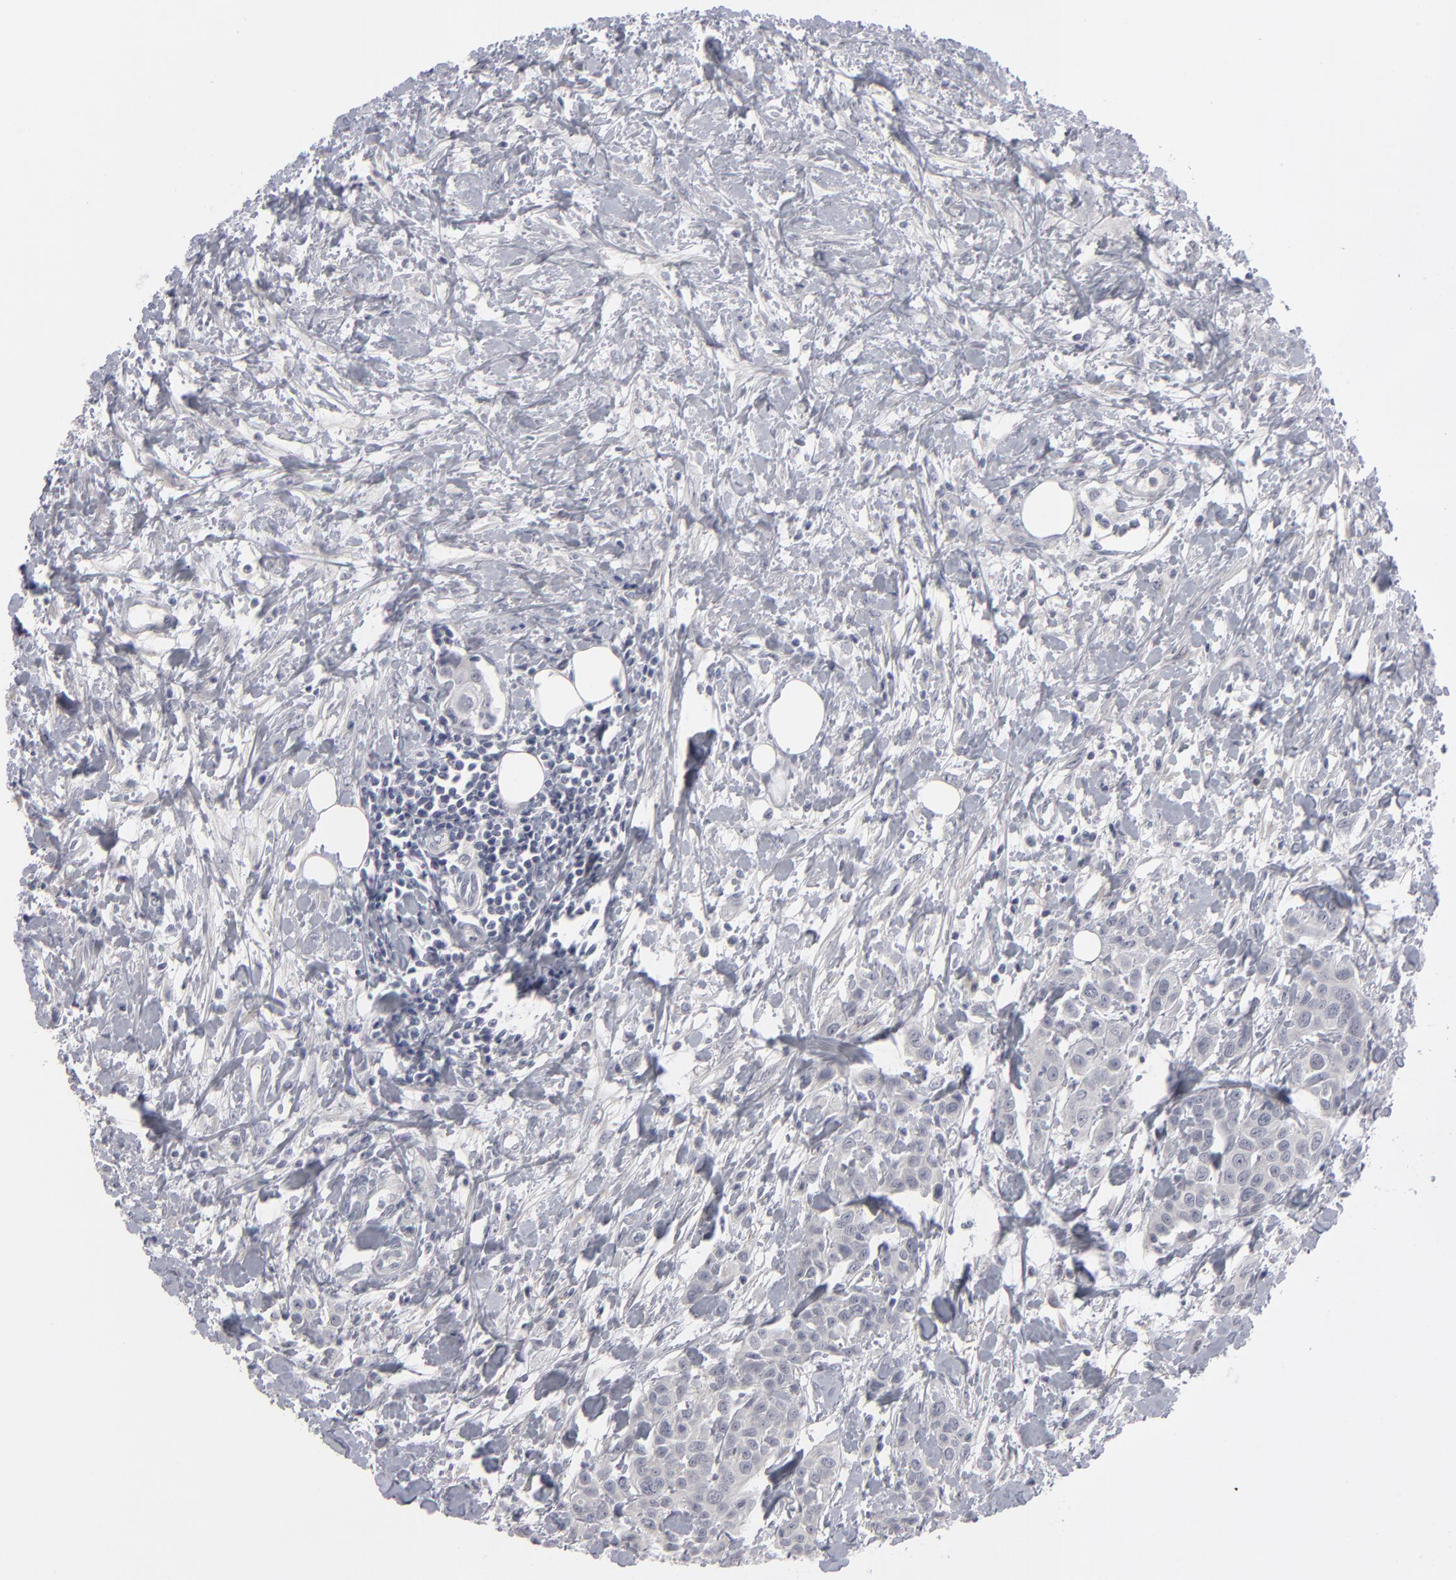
{"staining": {"intensity": "negative", "quantity": "none", "location": "none"}, "tissue": "urothelial cancer", "cell_type": "Tumor cells", "image_type": "cancer", "snomed": [{"axis": "morphology", "description": "Urothelial carcinoma, High grade"}, {"axis": "topography", "description": "Urinary bladder"}], "caption": "Micrograph shows no protein positivity in tumor cells of urothelial cancer tissue.", "gene": "KIAA1210", "patient": {"sex": "male", "age": 56}}